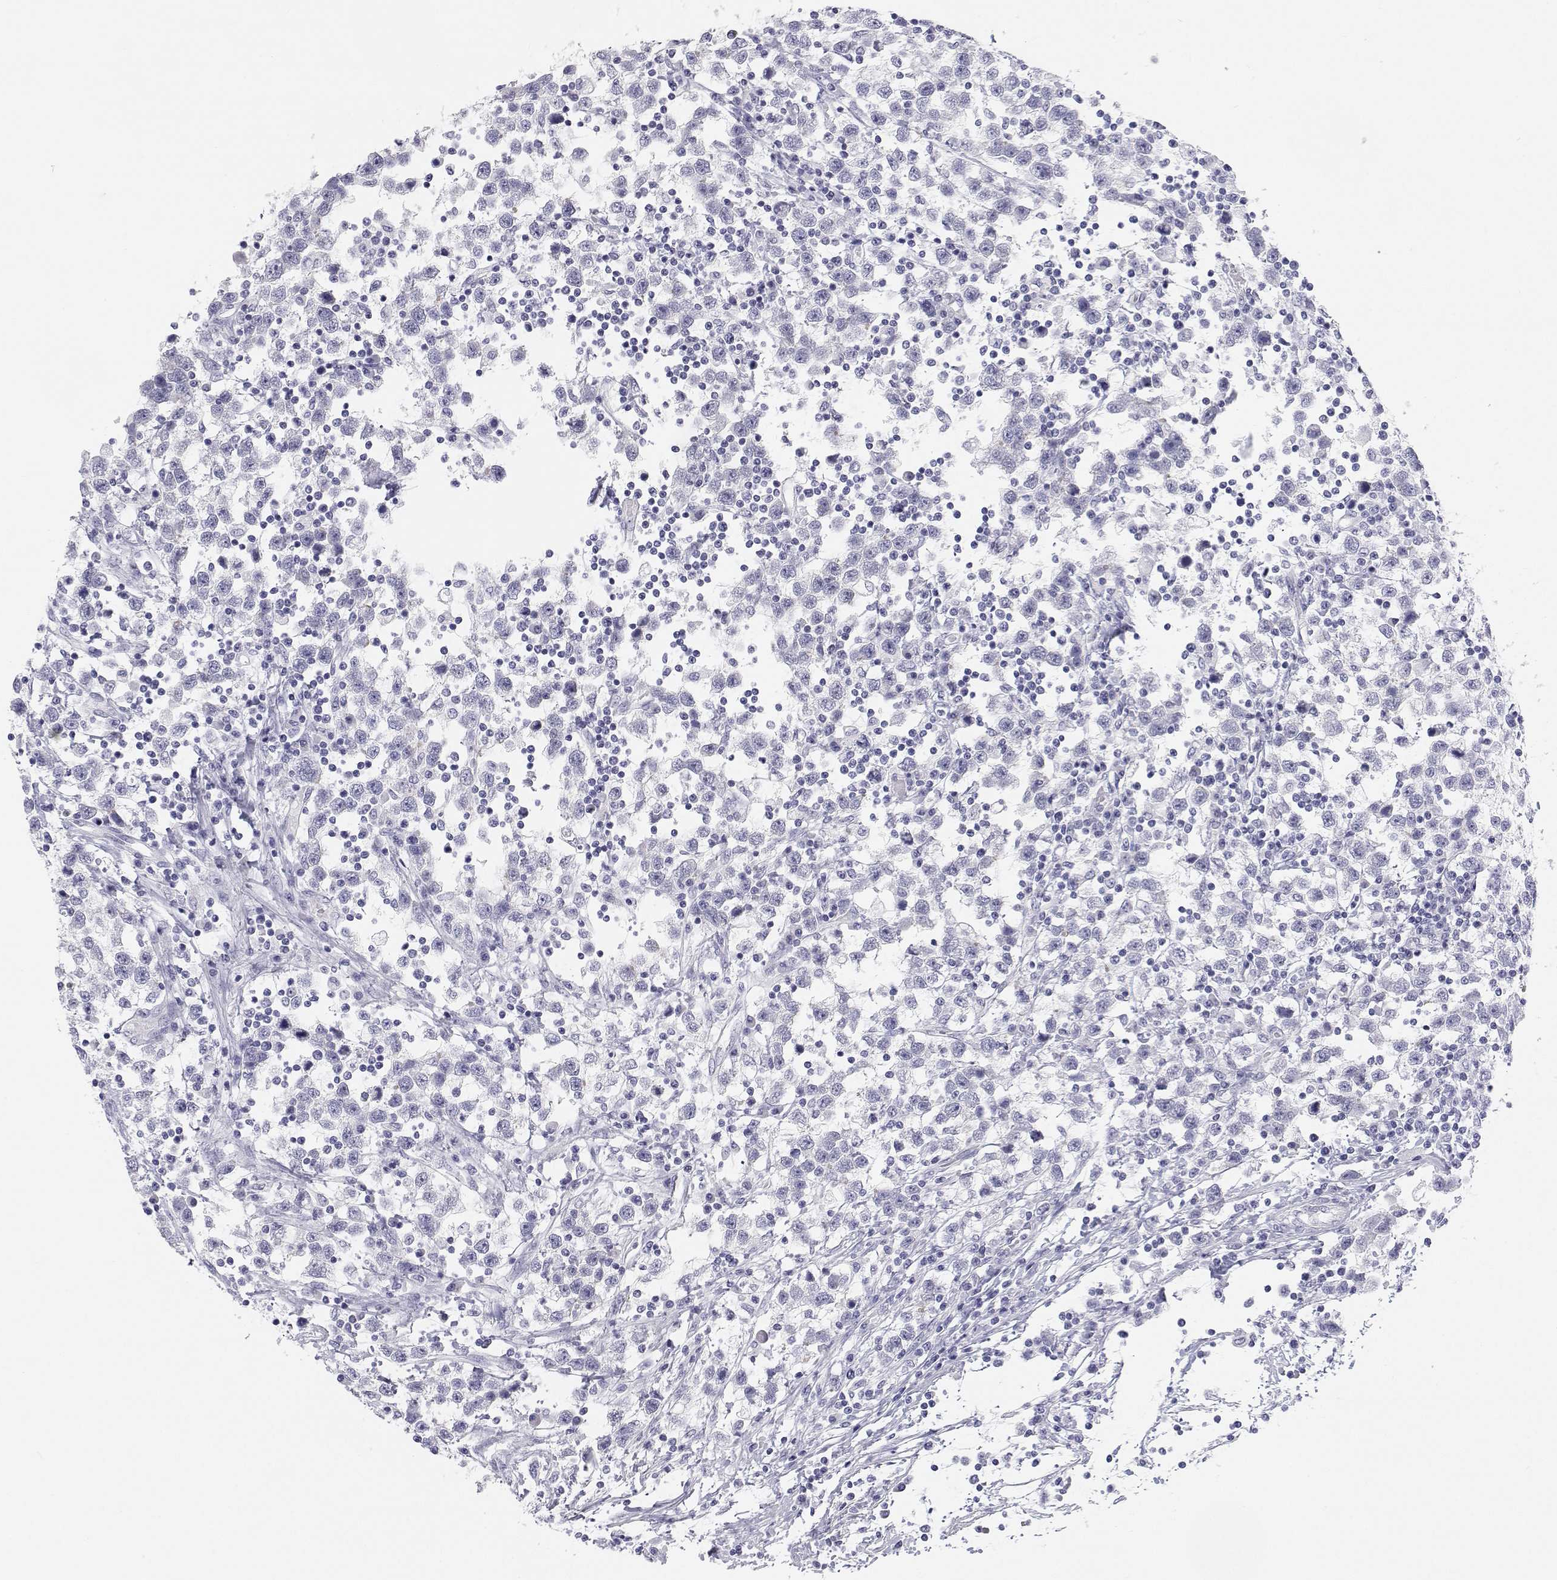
{"staining": {"intensity": "negative", "quantity": "none", "location": "none"}, "tissue": "testis cancer", "cell_type": "Tumor cells", "image_type": "cancer", "snomed": [{"axis": "morphology", "description": "Seminoma, NOS"}, {"axis": "topography", "description": "Testis"}], "caption": "The micrograph exhibits no staining of tumor cells in testis seminoma.", "gene": "BHMT", "patient": {"sex": "male", "age": 34}}